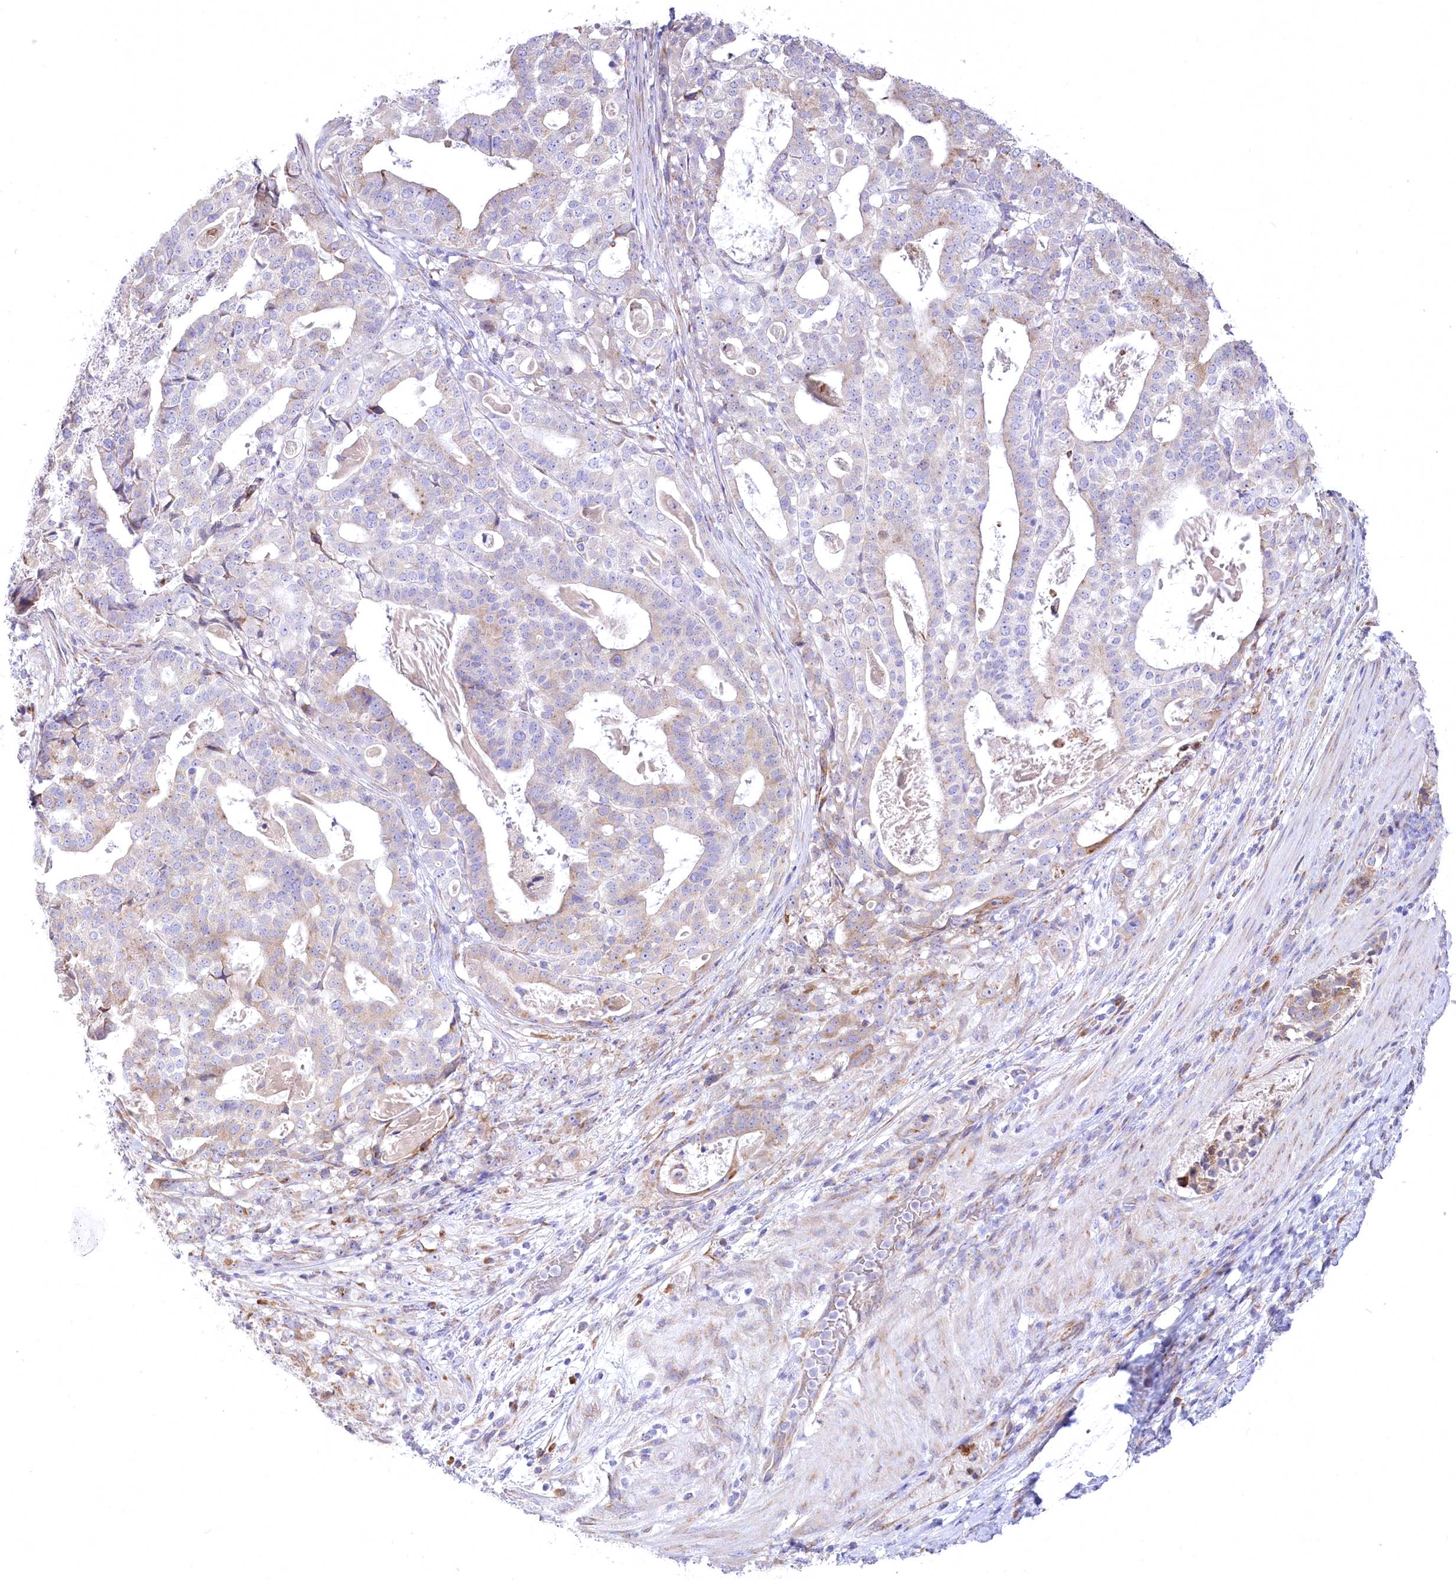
{"staining": {"intensity": "weak", "quantity": "<25%", "location": "cytoplasmic/membranous"}, "tissue": "stomach cancer", "cell_type": "Tumor cells", "image_type": "cancer", "snomed": [{"axis": "morphology", "description": "Adenocarcinoma, NOS"}, {"axis": "topography", "description": "Stomach"}], "caption": "Stomach cancer was stained to show a protein in brown. There is no significant staining in tumor cells. (DAB IHC visualized using brightfield microscopy, high magnification).", "gene": "STT3B", "patient": {"sex": "male", "age": 48}}